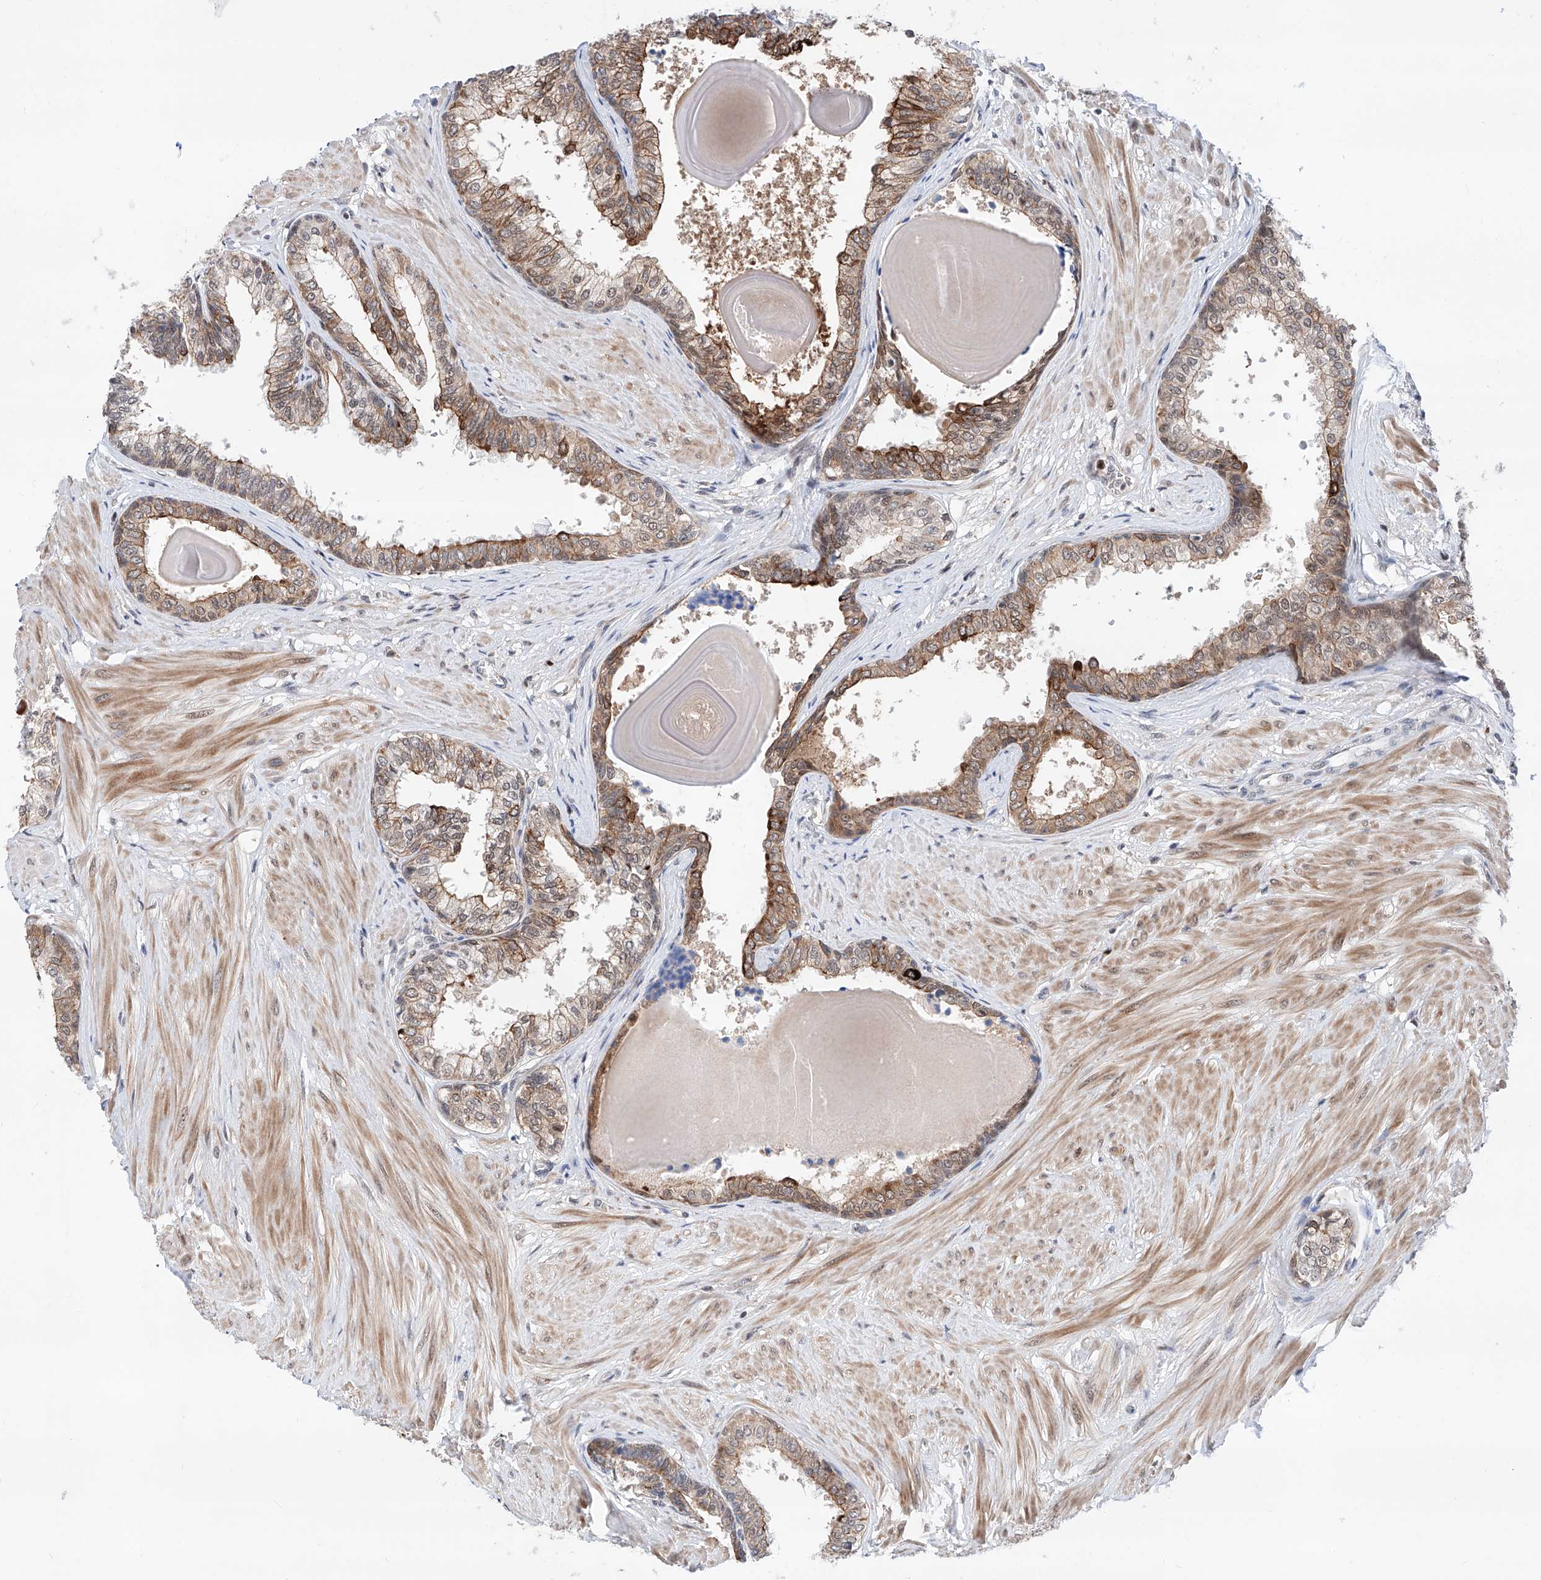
{"staining": {"intensity": "moderate", "quantity": ">75%", "location": "cytoplasmic/membranous,nuclear"}, "tissue": "prostate", "cell_type": "Glandular cells", "image_type": "normal", "snomed": [{"axis": "morphology", "description": "Normal tissue, NOS"}, {"axis": "topography", "description": "Prostate"}], "caption": "Immunohistochemistry (IHC) histopathology image of benign human prostate stained for a protein (brown), which exhibits medium levels of moderate cytoplasmic/membranous,nuclear positivity in approximately >75% of glandular cells.", "gene": "SNRNP200", "patient": {"sex": "male", "age": 48}}